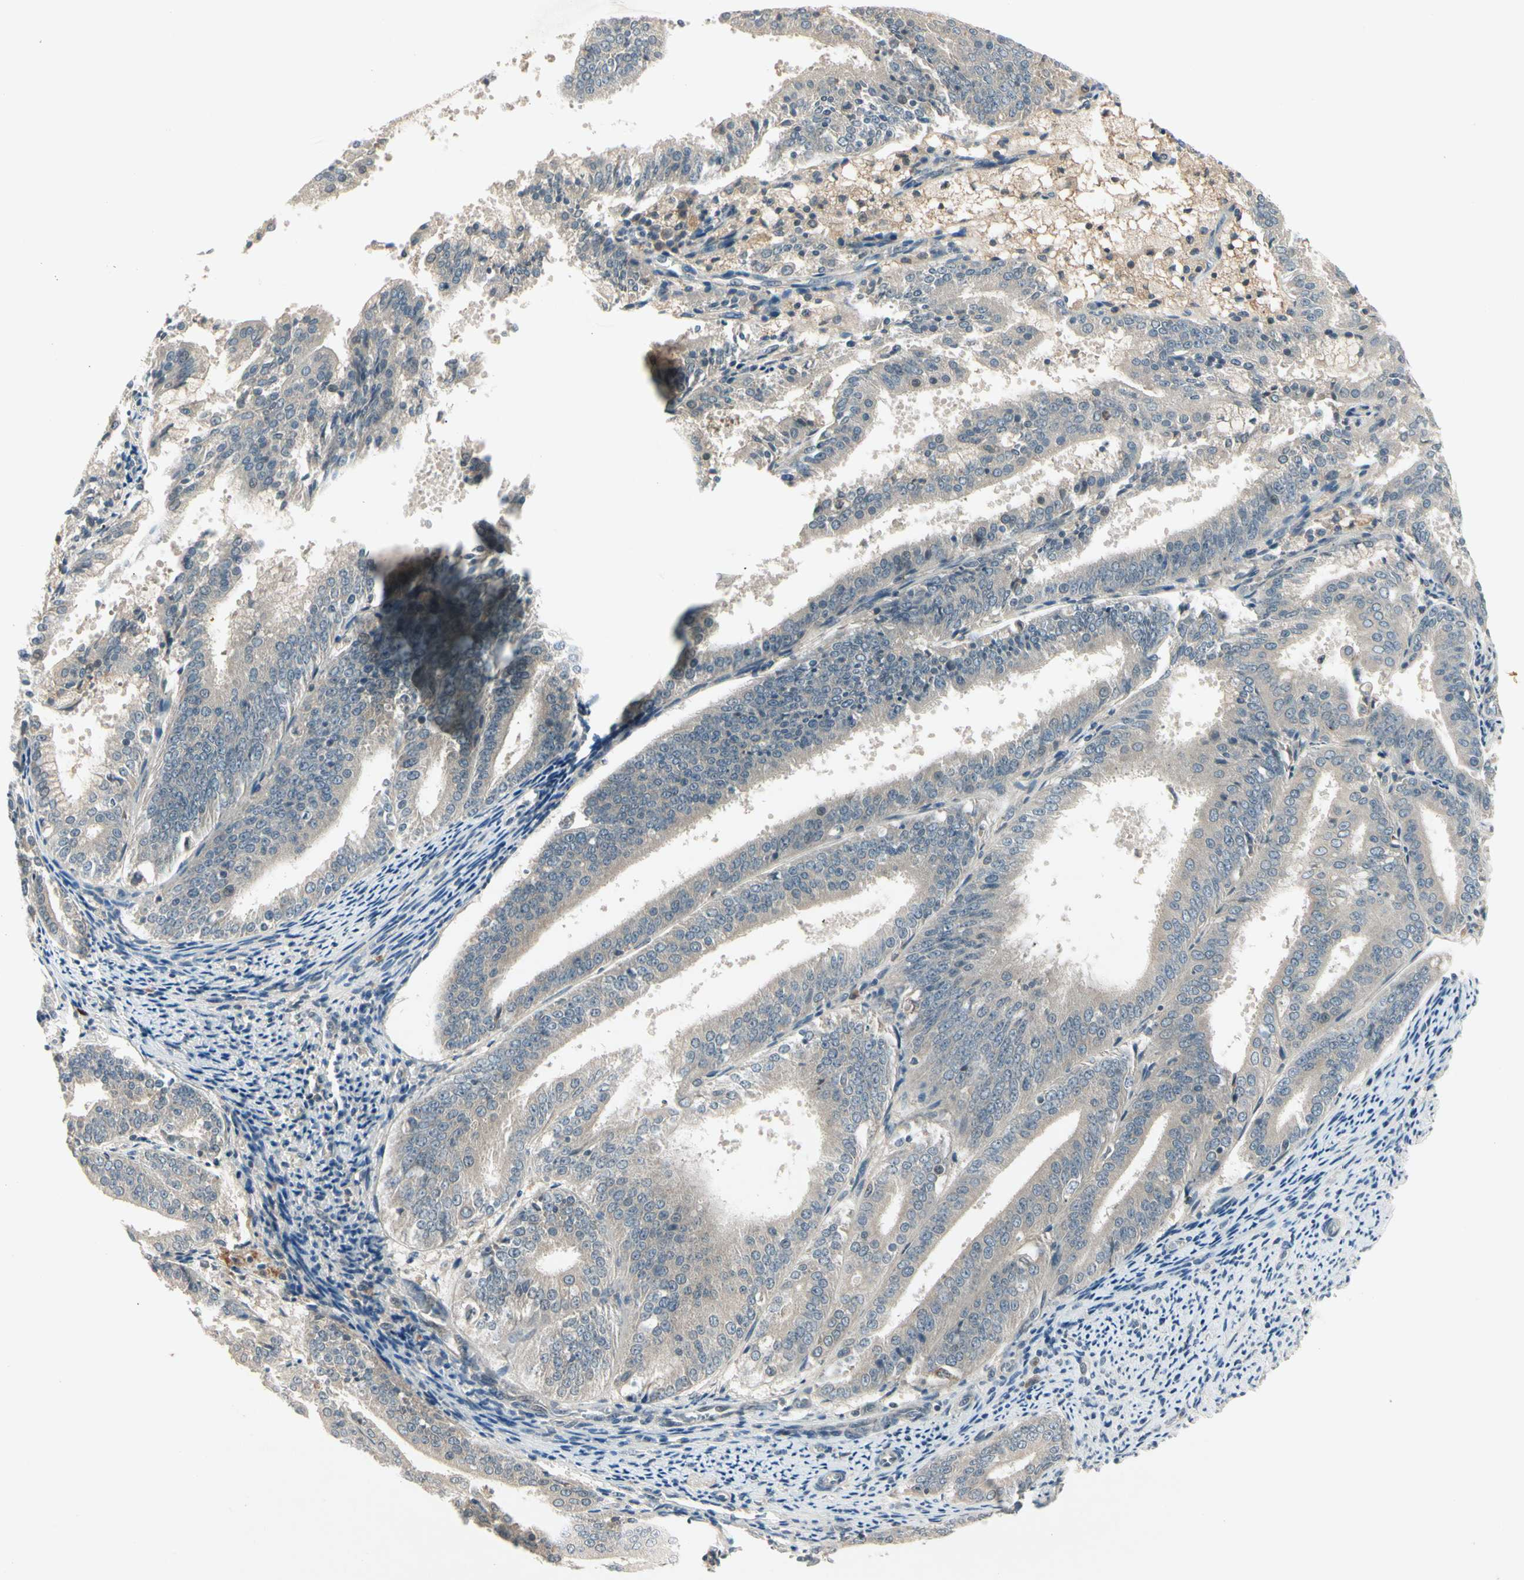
{"staining": {"intensity": "weak", "quantity": "25%-75%", "location": "cytoplasmic/membranous"}, "tissue": "endometrial cancer", "cell_type": "Tumor cells", "image_type": "cancer", "snomed": [{"axis": "morphology", "description": "Adenocarcinoma, NOS"}, {"axis": "topography", "description": "Endometrium"}], "caption": "Protein expression analysis of human endometrial cancer (adenocarcinoma) reveals weak cytoplasmic/membranous expression in approximately 25%-75% of tumor cells.", "gene": "CCL4", "patient": {"sex": "female", "age": 63}}